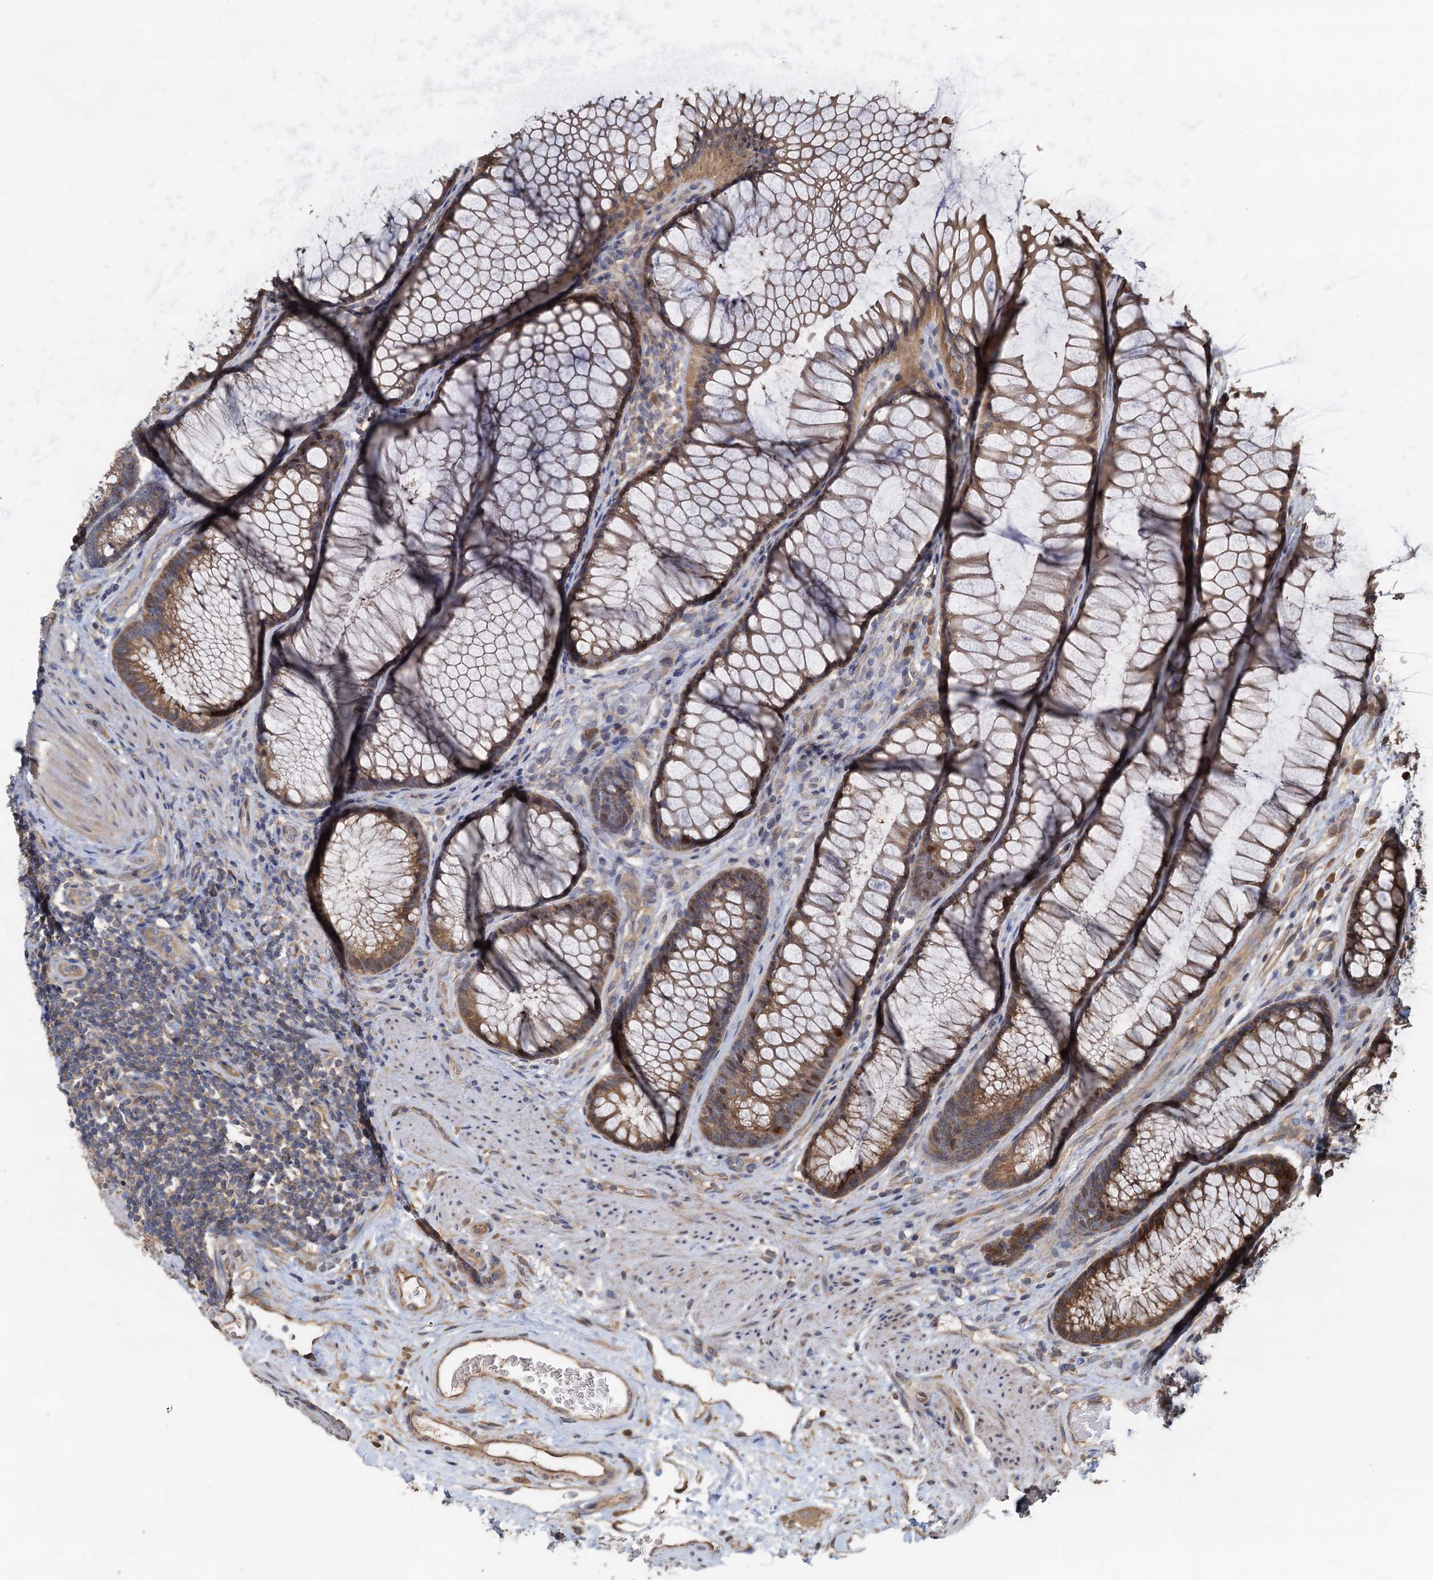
{"staining": {"intensity": "moderate", "quantity": ">75%", "location": "cytoplasmic/membranous"}, "tissue": "colon", "cell_type": "Endothelial cells", "image_type": "normal", "snomed": [{"axis": "morphology", "description": "Normal tissue, NOS"}, {"axis": "topography", "description": "Colon"}], "caption": "A high-resolution photomicrograph shows immunohistochemistry (IHC) staining of unremarkable colon, which demonstrates moderate cytoplasmic/membranous expression in about >75% of endothelial cells. (DAB = brown stain, brightfield microscopy at high magnification).", "gene": "HYI", "patient": {"sex": "female", "age": 82}}